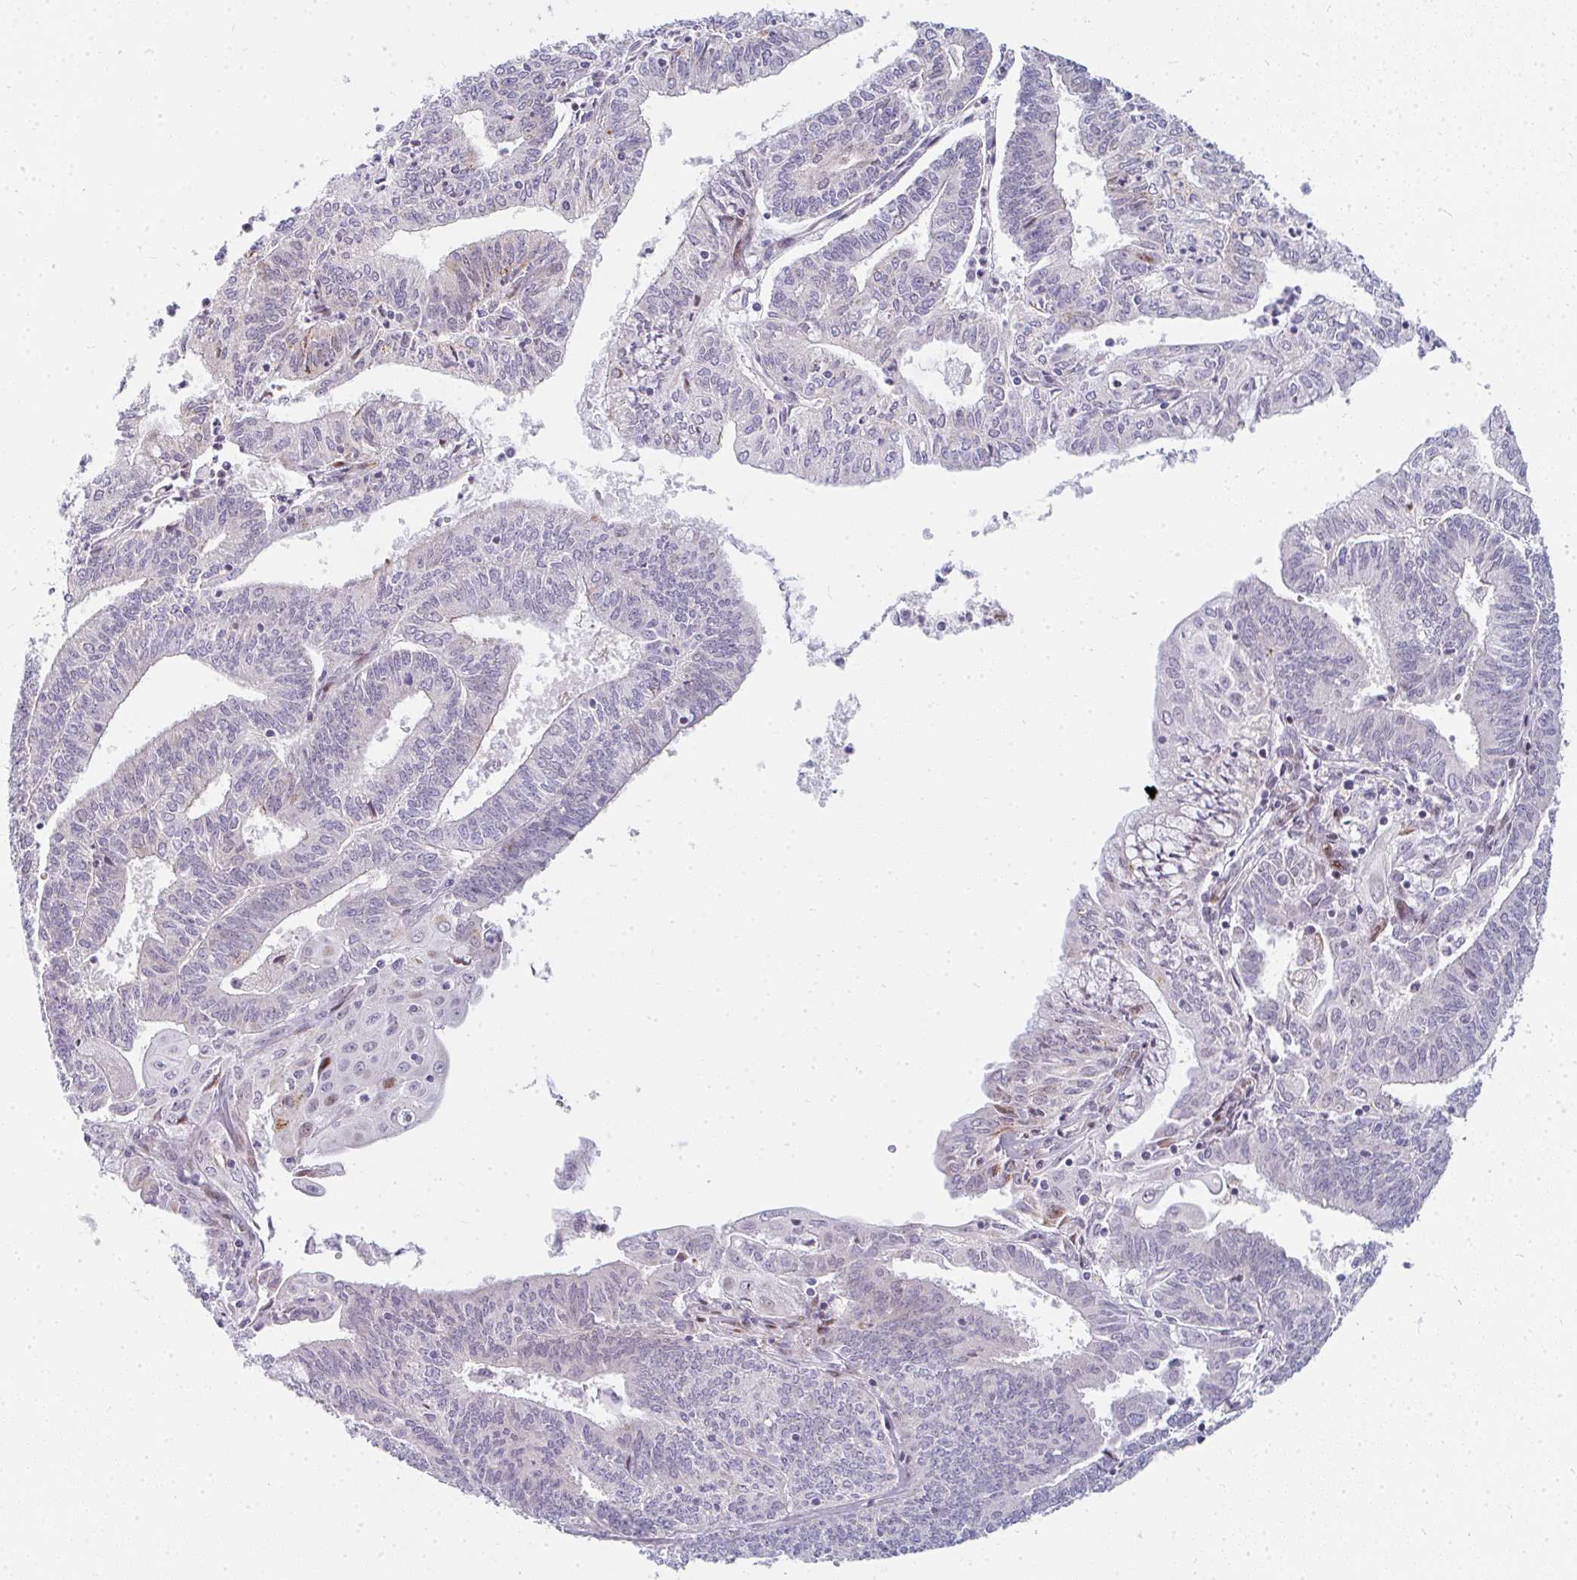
{"staining": {"intensity": "strong", "quantity": "<25%", "location": "cytoplasmic/membranous"}, "tissue": "endometrial cancer", "cell_type": "Tumor cells", "image_type": "cancer", "snomed": [{"axis": "morphology", "description": "Adenocarcinoma, NOS"}, {"axis": "topography", "description": "Endometrium"}], "caption": "A high-resolution photomicrograph shows immunohistochemistry (IHC) staining of adenocarcinoma (endometrial), which exhibits strong cytoplasmic/membranous expression in approximately <25% of tumor cells.", "gene": "PLA2G5", "patient": {"sex": "female", "age": 61}}